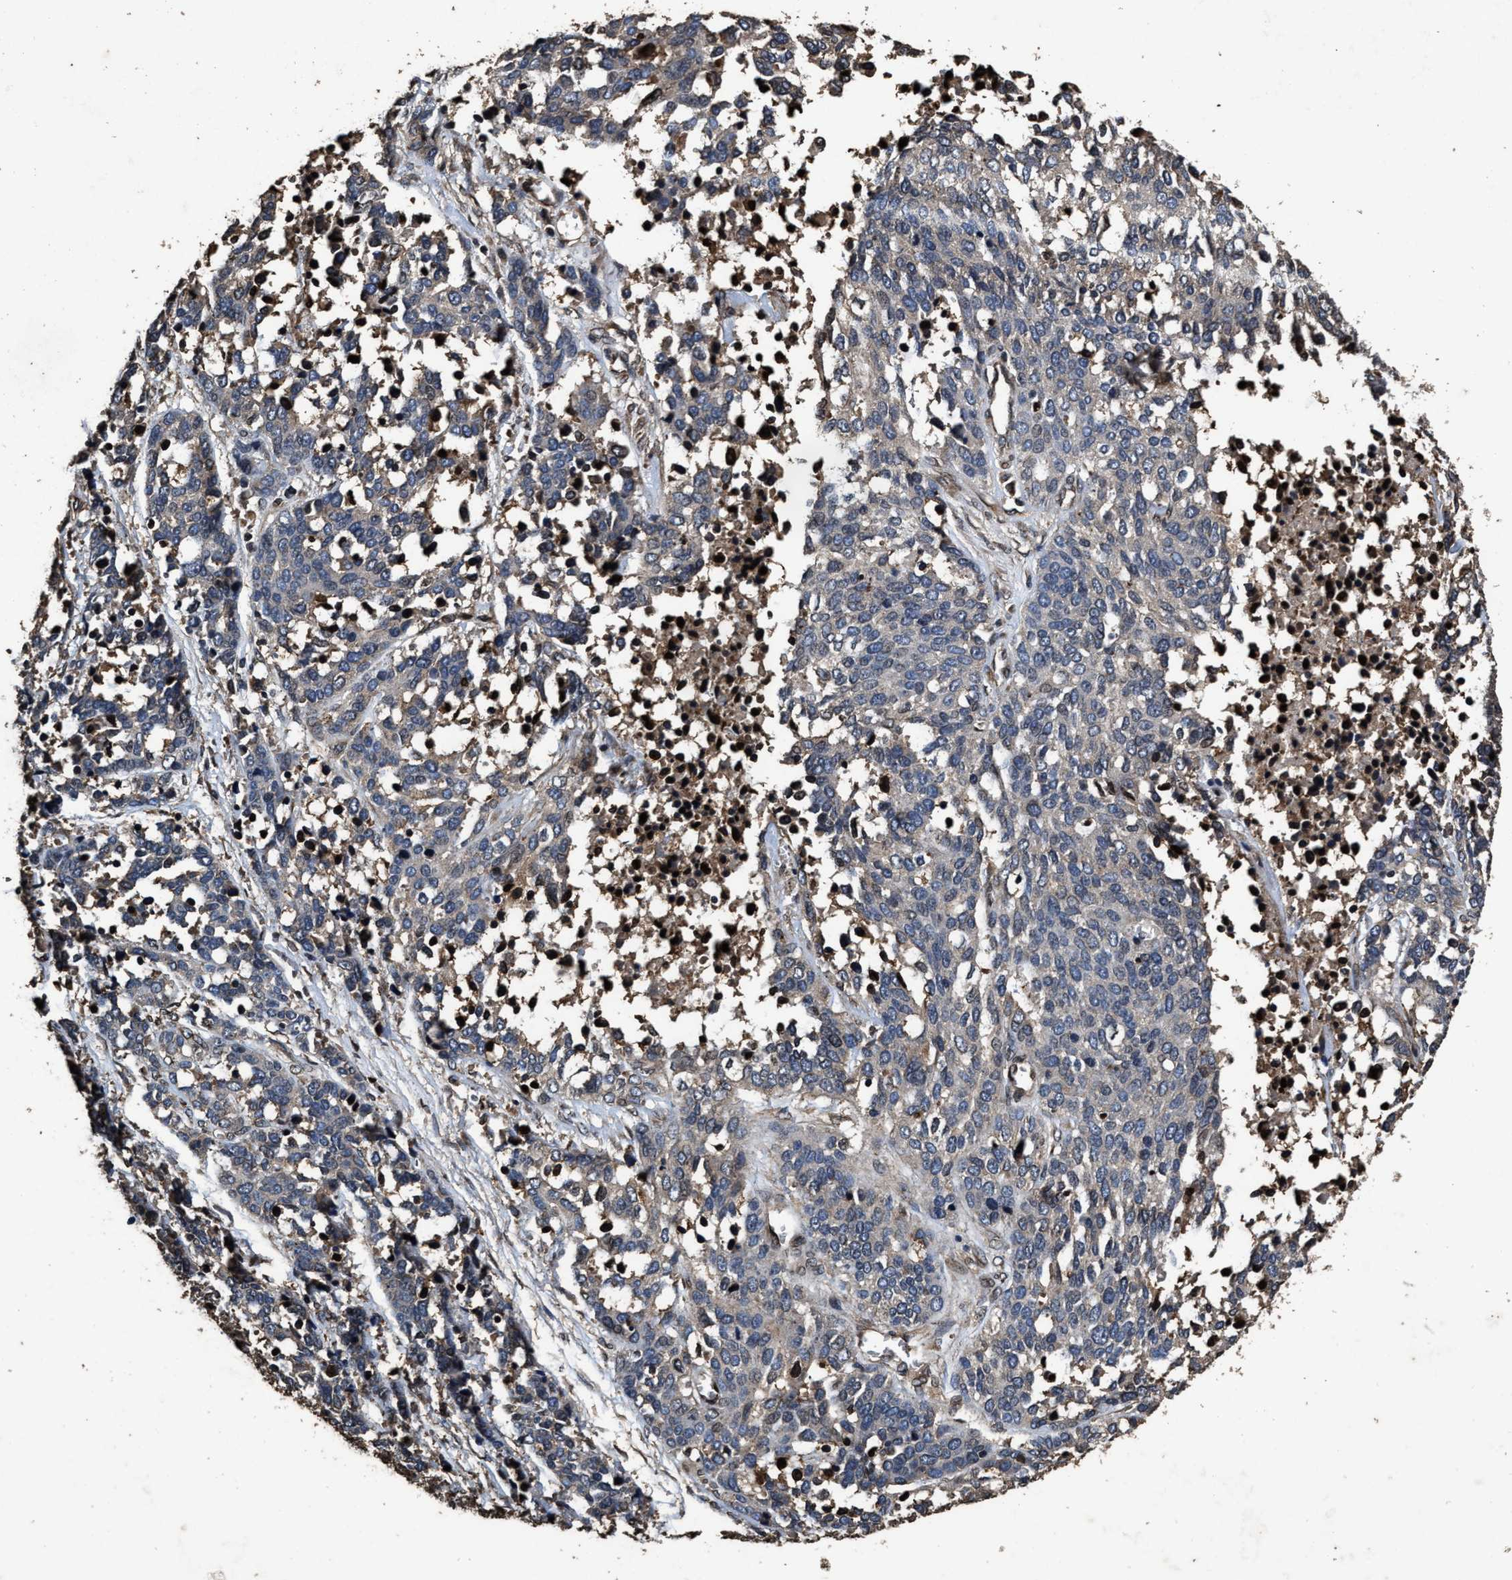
{"staining": {"intensity": "negative", "quantity": "none", "location": "none"}, "tissue": "ovarian cancer", "cell_type": "Tumor cells", "image_type": "cancer", "snomed": [{"axis": "morphology", "description": "Cystadenocarcinoma, serous, NOS"}, {"axis": "topography", "description": "Ovary"}], "caption": "A high-resolution photomicrograph shows immunohistochemistry staining of ovarian cancer (serous cystadenocarcinoma), which shows no significant expression in tumor cells.", "gene": "ACCS", "patient": {"sex": "female", "age": 44}}